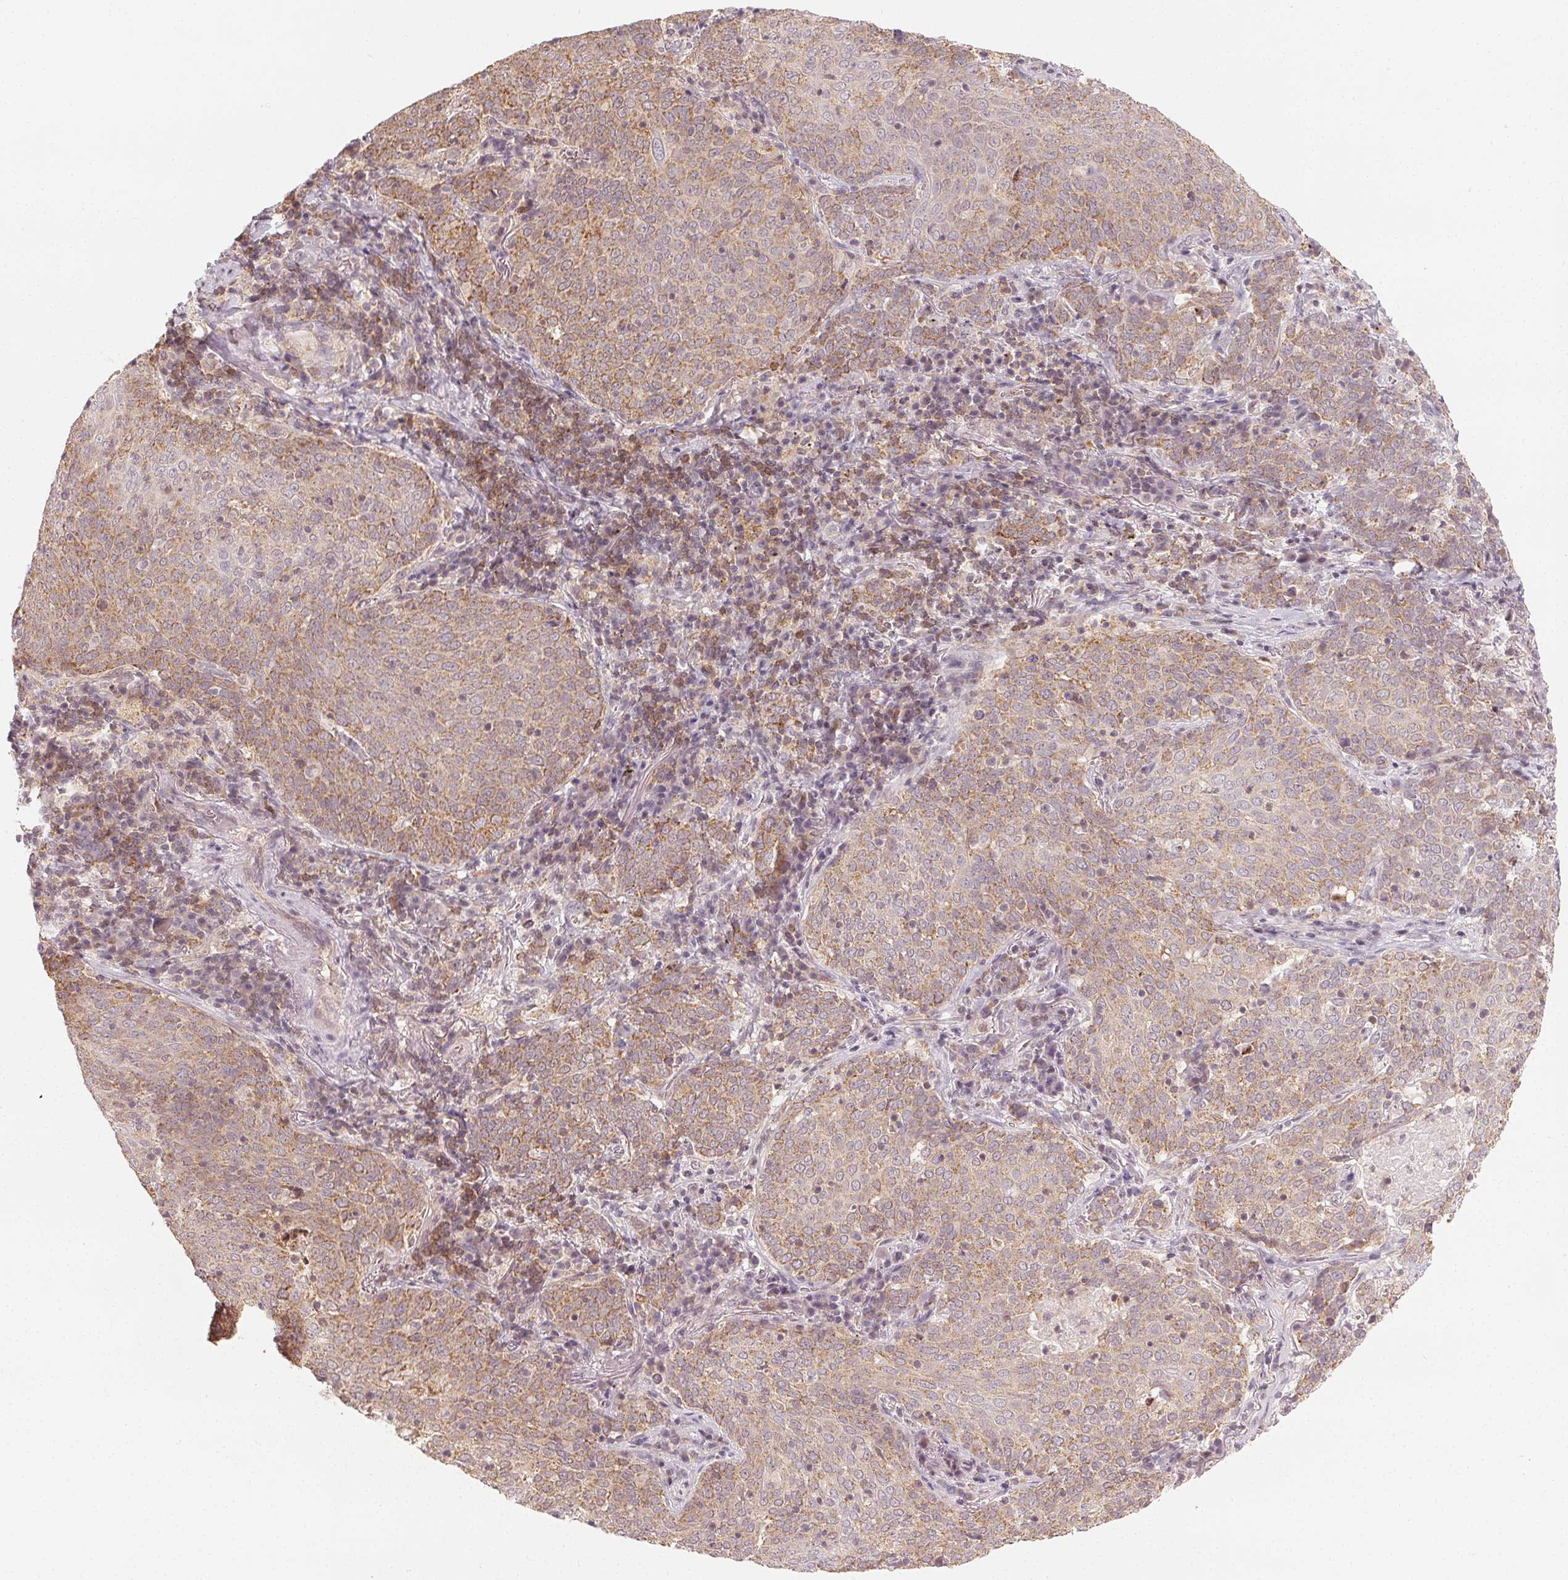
{"staining": {"intensity": "weak", "quantity": ">75%", "location": "cytoplasmic/membranous"}, "tissue": "lung cancer", "cell_type": "Tumor cells", "image_type": "cancer", "snomed": [{"axis": "morphology", "description": "Squamous cell carcinoma, NOS"}, {"axis": "topography", "description": "Lung"}], "caption": "Lung cancer tissue exhibits weak cytoplasmic/membranous positivity in about >75% of tumor cells", "gene": "NCOA4", "patient": {"sex": "male", "age": 82}}